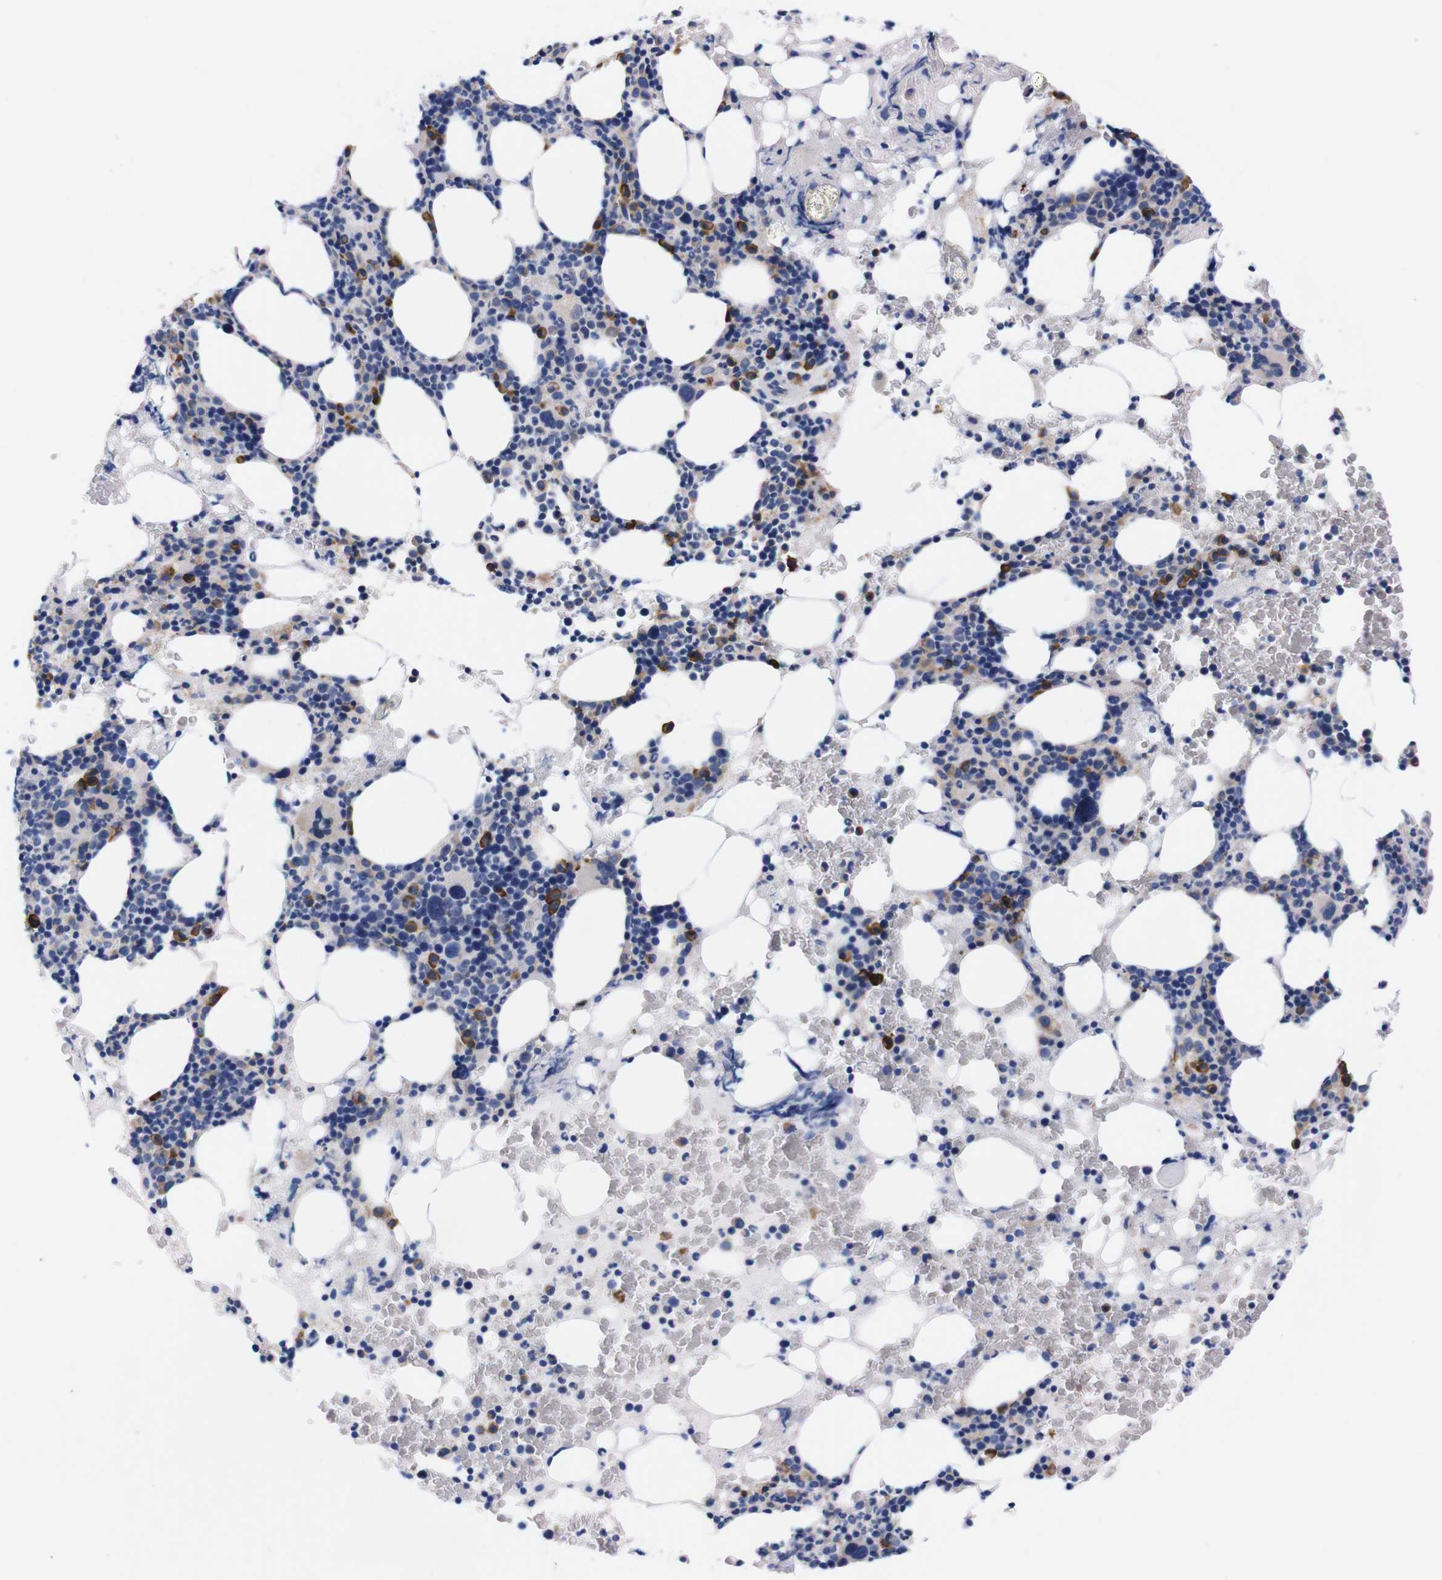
{"staining": {"intensity": "weak", "quantity": "<25%", "location": "cytoplasmic/membranous"}, "tissue": "bone marrow", "cell_type": "Hematopoietic cells", "image_type": "normal", "snomed": [{"axis": "morphology", "description": "Normal tissue, NOS"}, {"axis": "morphology", "description": "Inflammation, NOS"}, {"axis": "topography", "description": "Bone marrow"}], "caption": "Immunohistochemical staining of normal bone marrow reveals no significant positivity in hematopoietic cells.", "gene": "NEBL", "patient": {"sex": "female", "age": 84}}